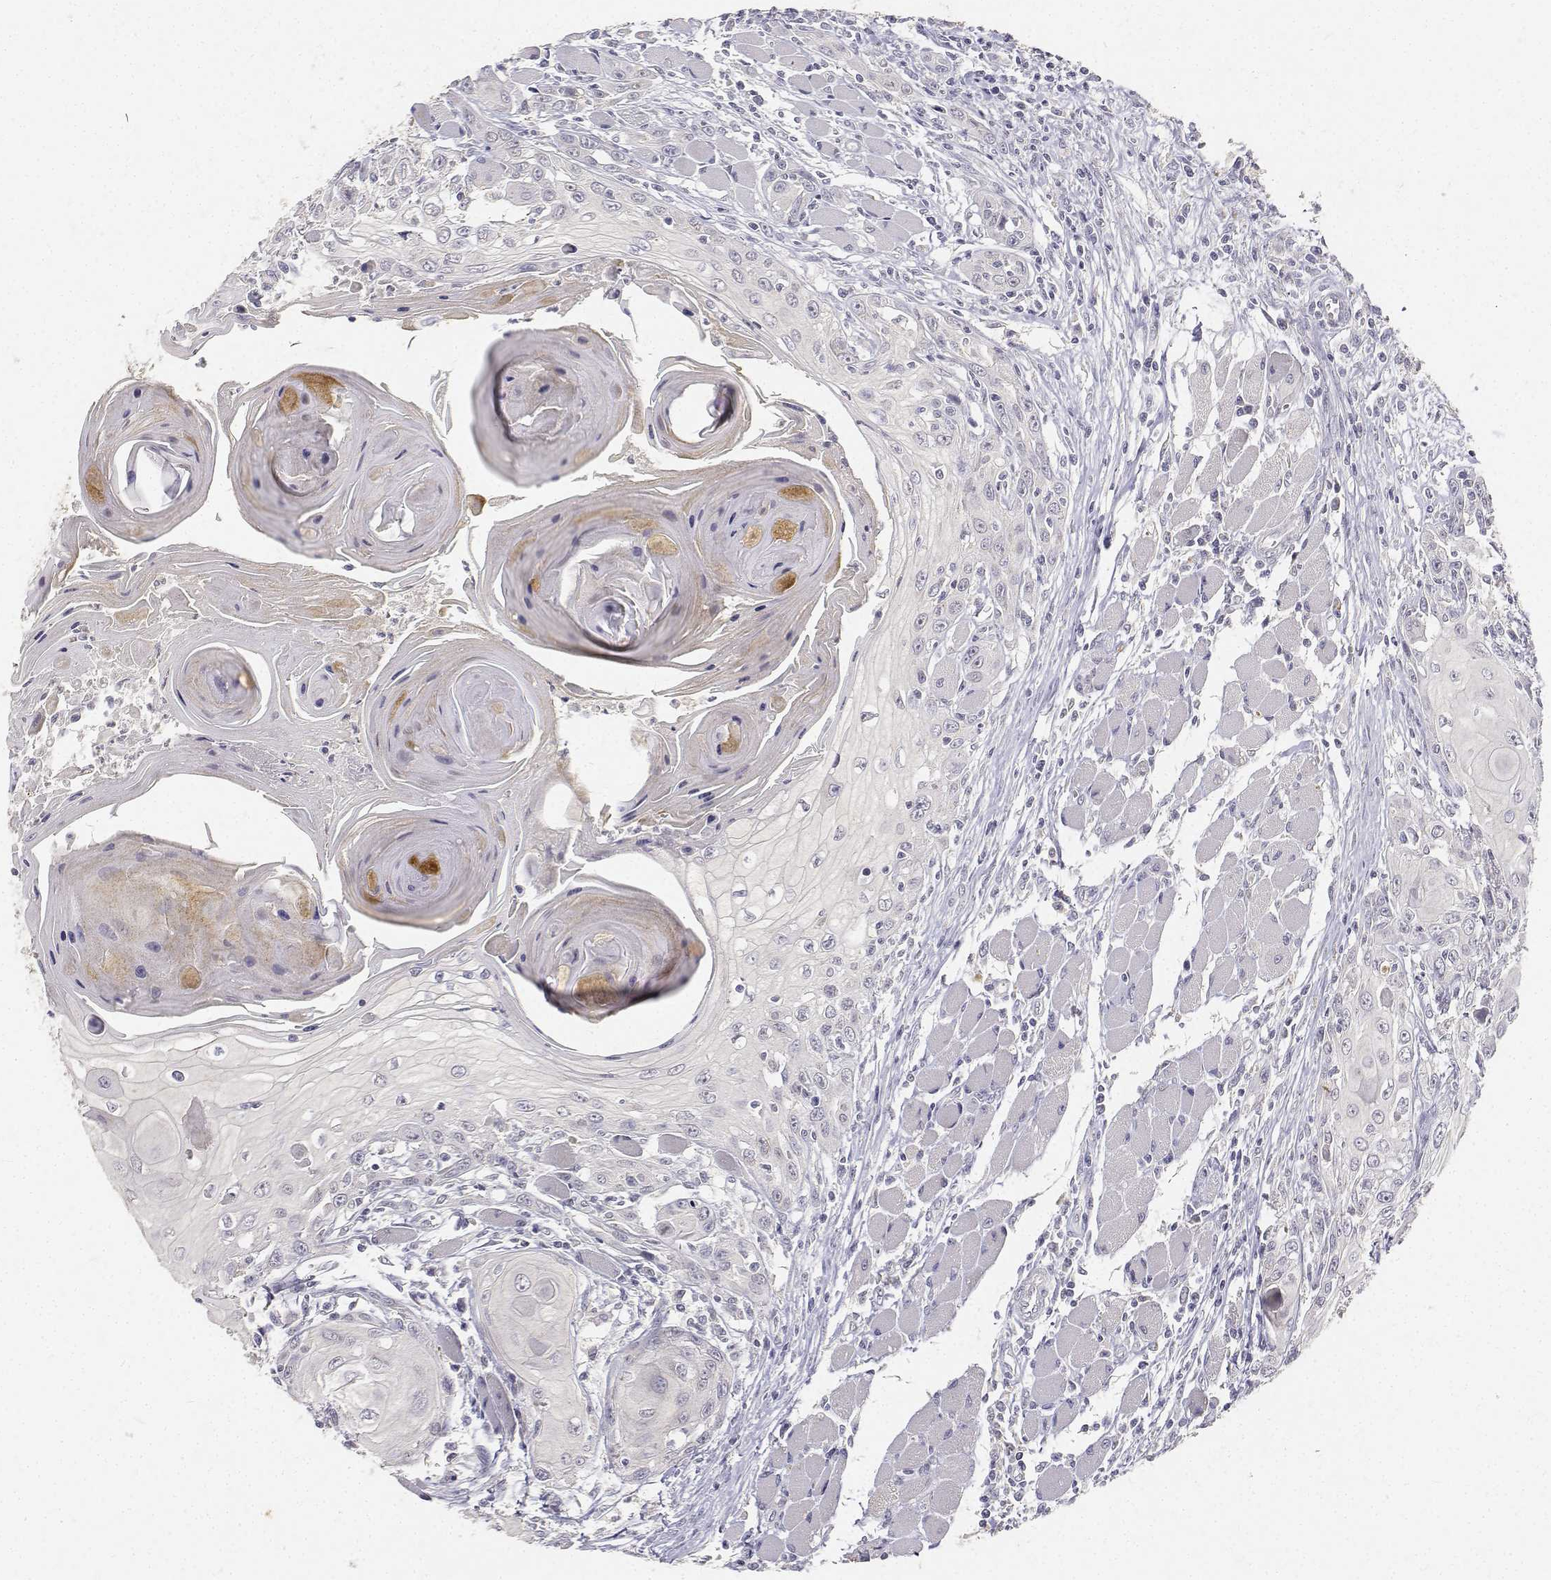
{"staining": {"intensity": "negative", "quantity": "none", "location": "none"}, "tissue": "head and neck cancer", "cell_type": "Tumor cells", "image_type": "cancer", "snomed": [{"axis": "morphology", "description": "Squamous cell carcinoma, NOS"}, {"axis": "topography", "description": "Head-Neck"}], "caption": "Immunohistochemistry micrograph of neoplastic tissue: human head and neck squamous cell carcinoma stained with DAB demonstrates no significant protein expression in tumor cells.", "gene": "PAEP", "patient": {"sex": "female", "age": 80}}